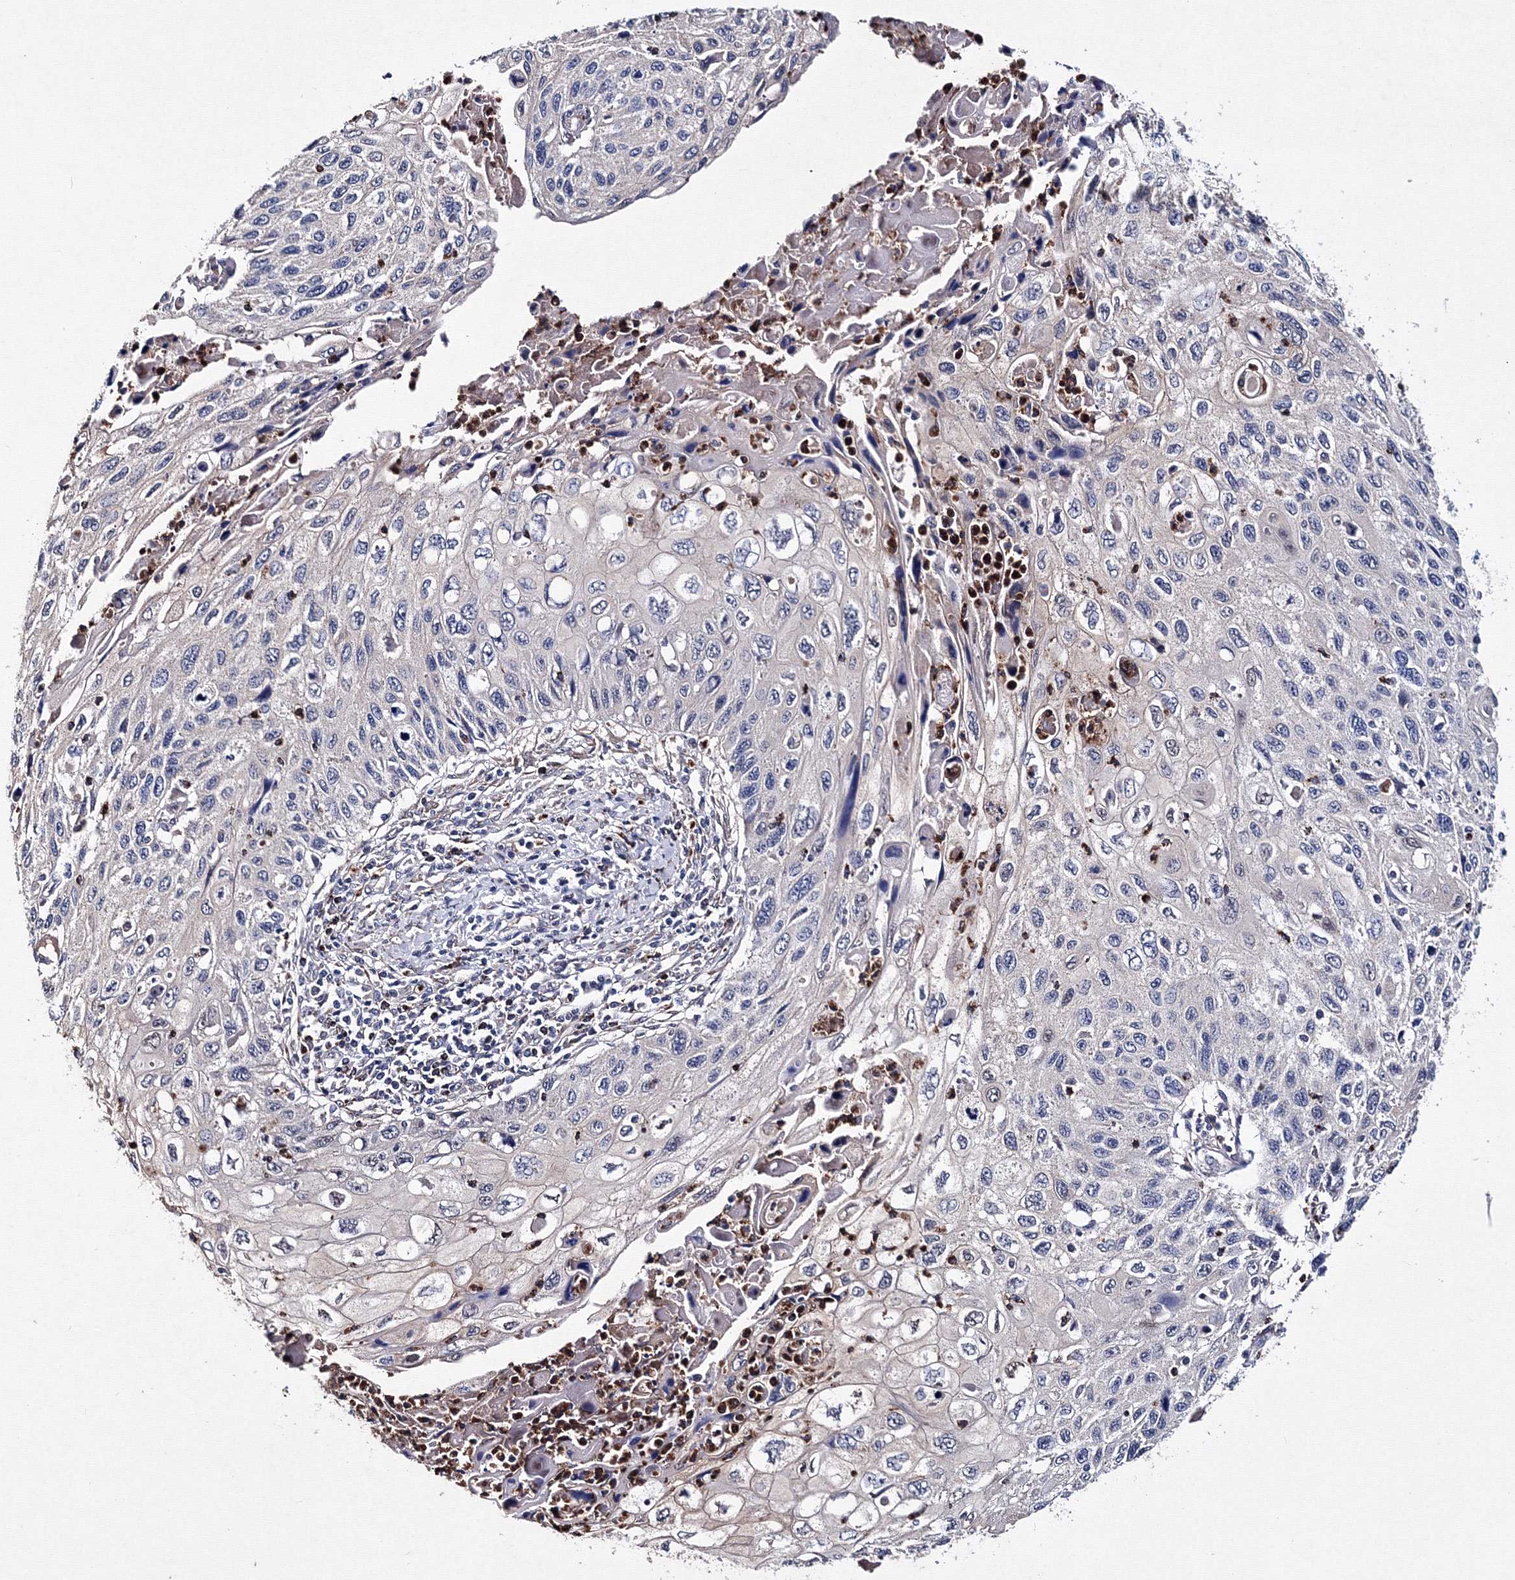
{"staining": {"intensity": "negative", "quantity": "none", "location": "none"}, "tissue": "cervical cancer", "cell_type": "Tumor cells", "image_type": "cancer", "snomed": [{"axis": "morphology", "description": "Squamous cell carcinoma, NOS"}, {"axis": "topography", "description": "Cervix"}], "caption": "Tumor cells are negative for brown protein staining in cervical squamous cell carcinoma.", "gene": "PHYKPL", "patient": {"sex": "female", "age": 70}}